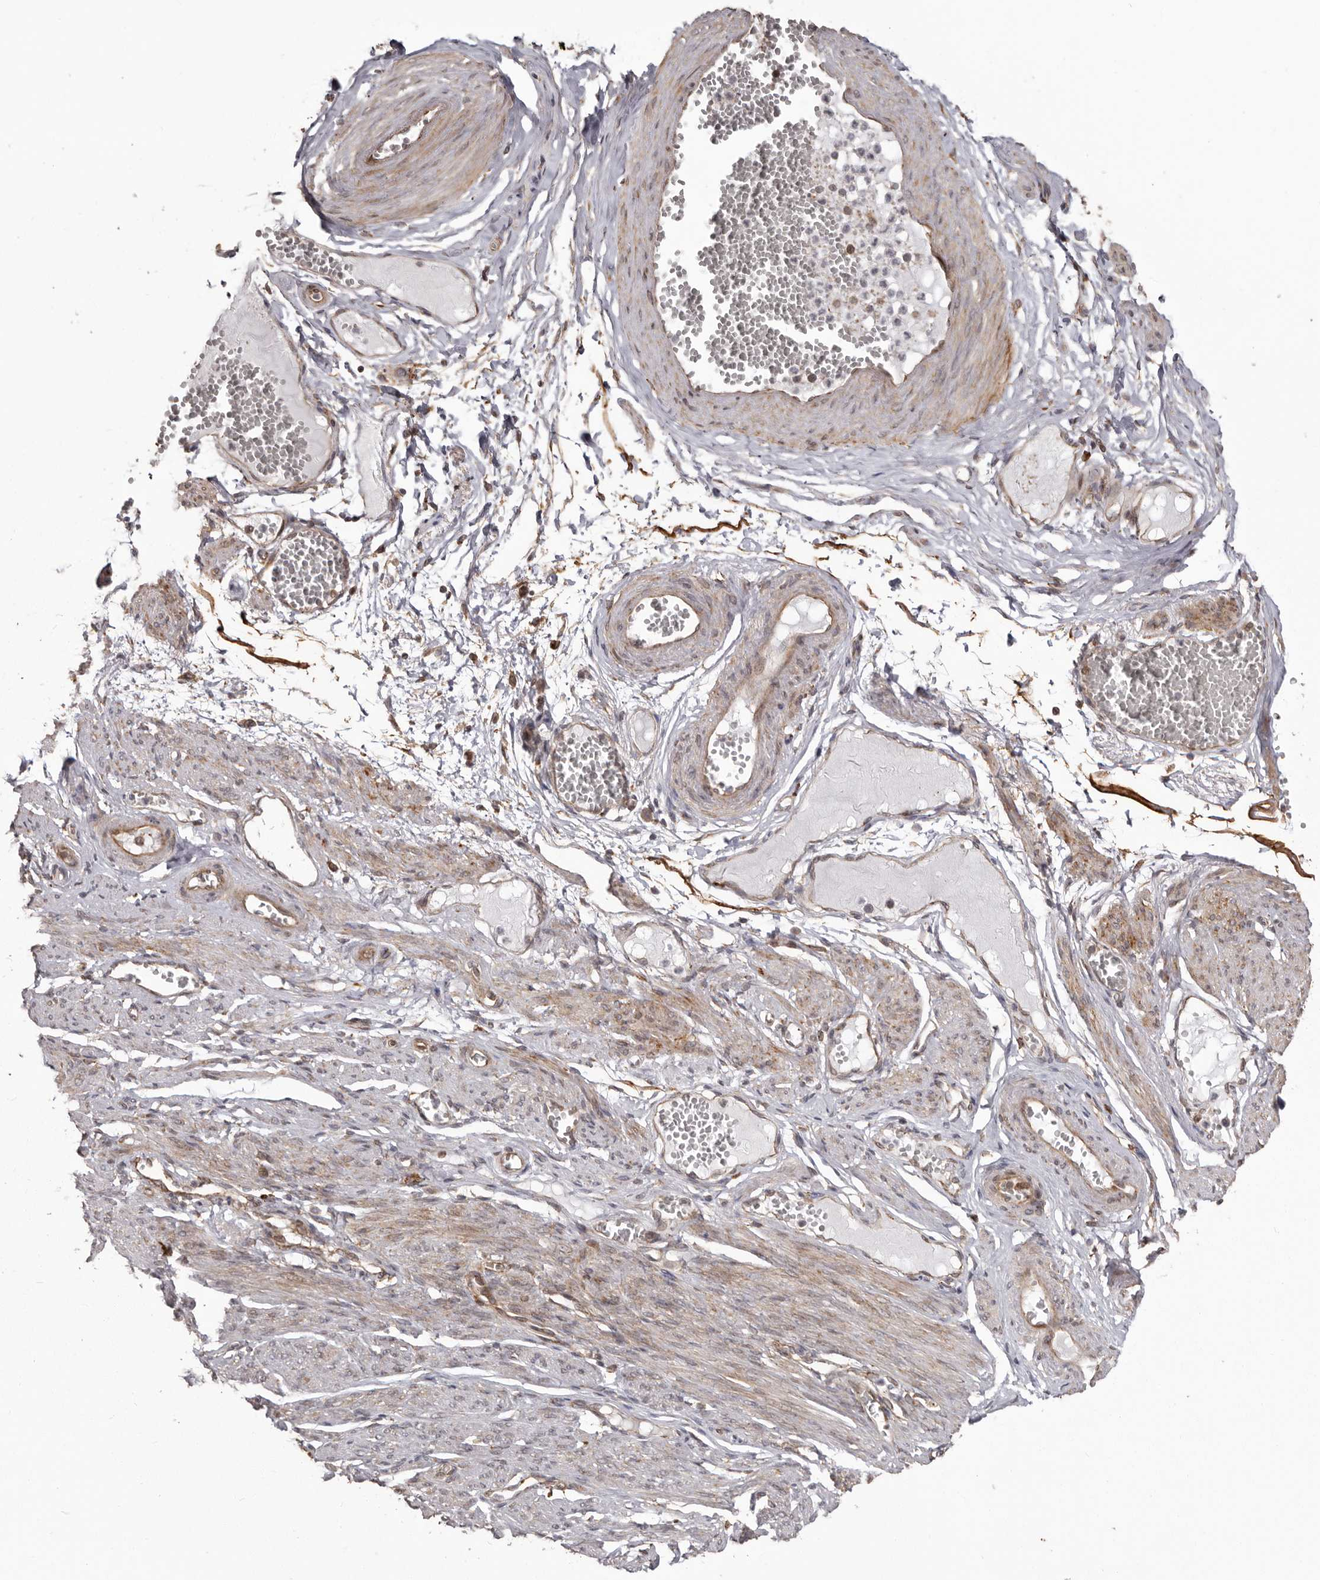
{"staining": {"intensity": "moderate", "quantity": ">75%", "location": "cytoplasmic/membranous"}, "tissue": "soft tissue", "cell_type": "Fibroblasts", "image_type": "normal", "snomed": [{"axis": "morphology", "description": "Normal tissue, NOS"}, {"axis": "topography", "description": "Smooth muscle"}, {"axis": "topography", "description": "Peripheral nerve tissue"}], "caption": "An immunohistochemistry photomicrograph of normal tissue is shown. Protein staining in brown highlights moderate cytoplasmic/membranous positivity in soft tissue within fibroblasts. (DAB IHC, brown staining for protein, blue staining for nuclei).", "gene": "NUP43", "patient": {"sex": "female", "age": 39}}